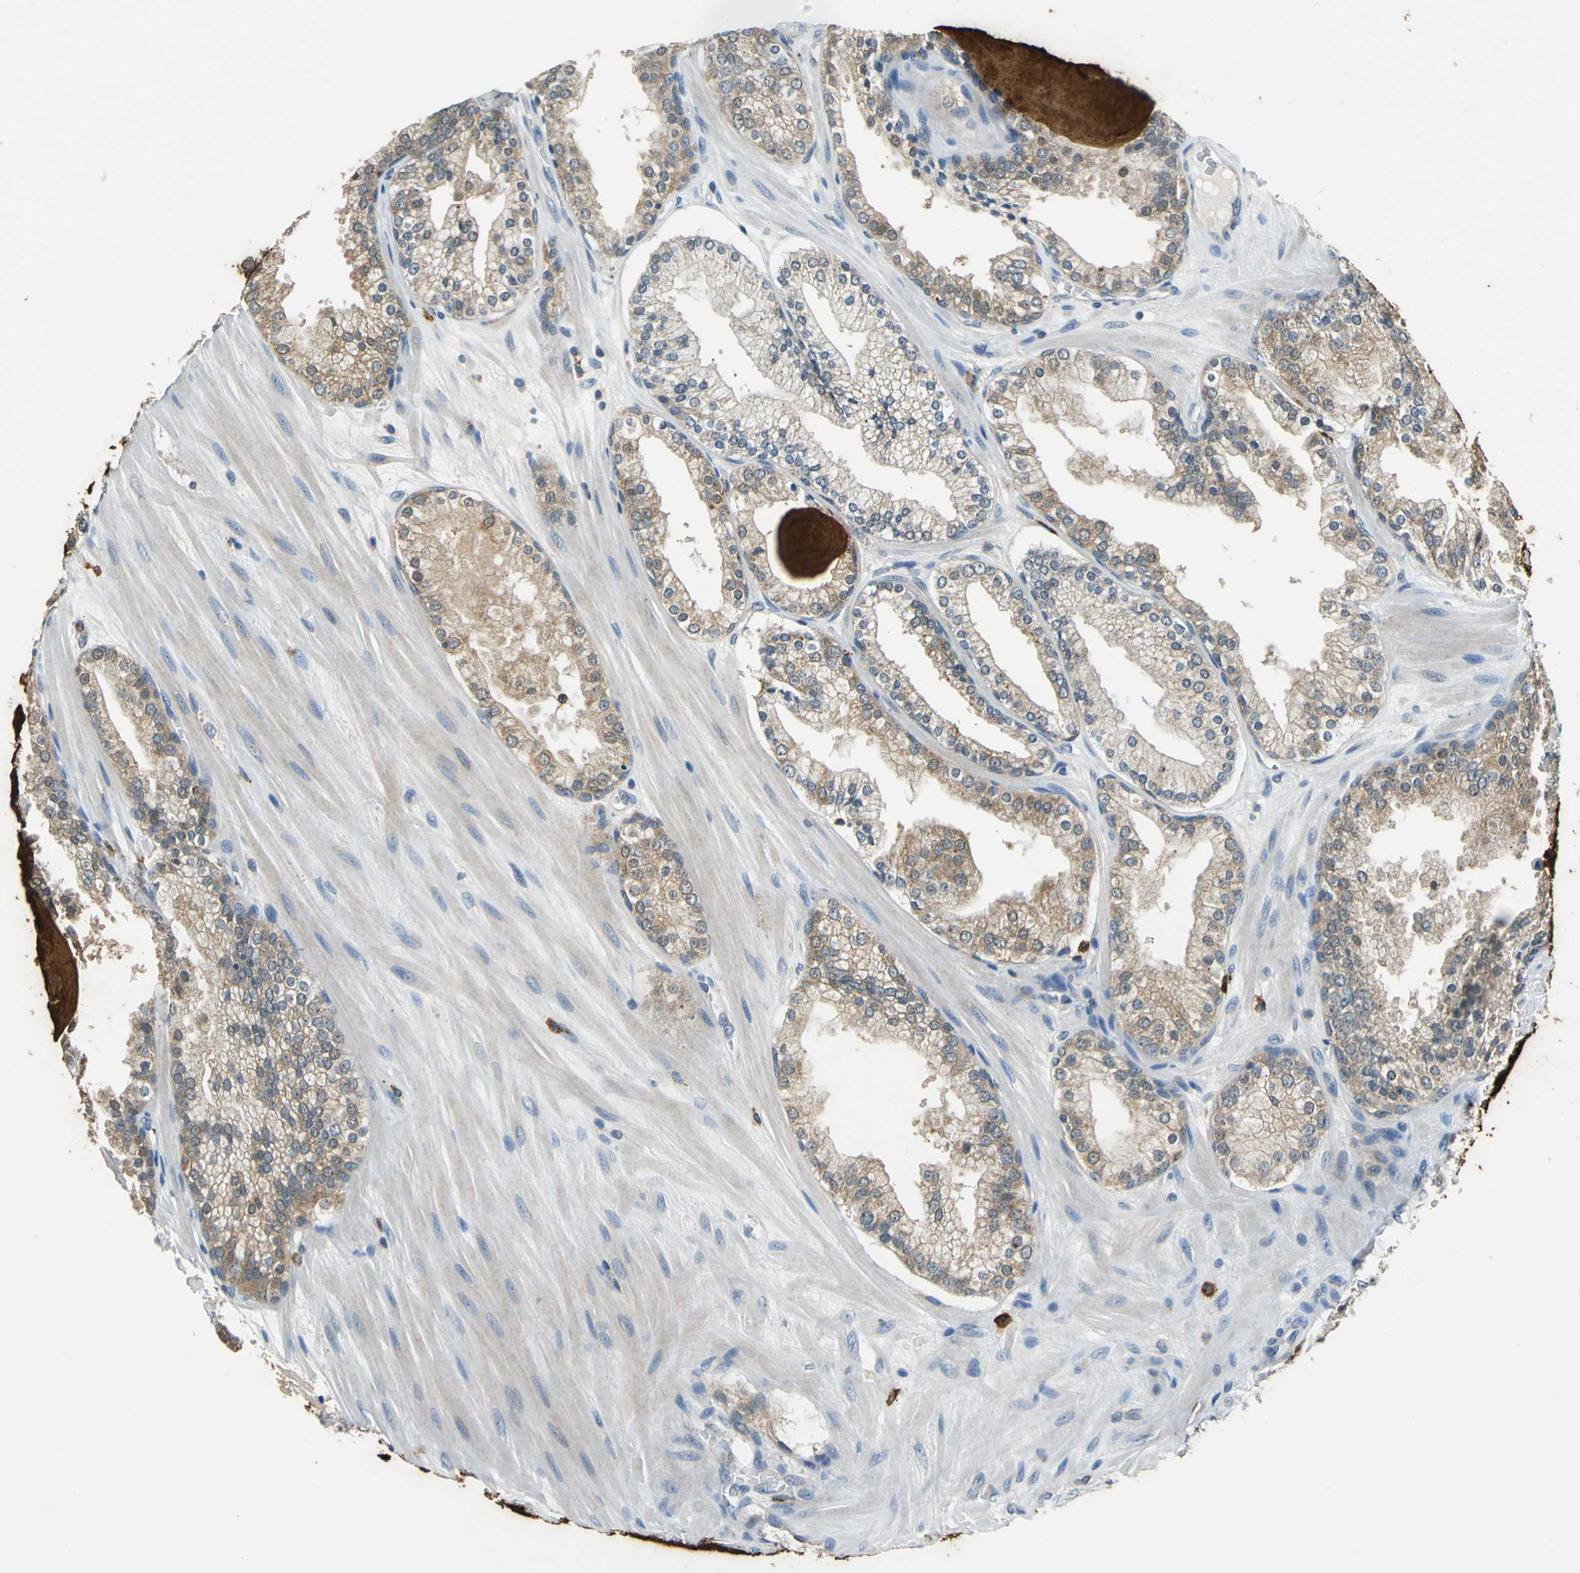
{"staining": {"intensity": "weak", "quantity": ">75%", "location": "cytoplasmic/membranous"}, "tissue": "prostate cancer", "cell_type": "Tumor cells", "image_type": "cancer", "snomed": [{"axis": "morphology", "description": "Adenocarcinoma, High grade"}, {"axis": "topography", "description": "Prostate"}], "caption": "Immunohistochemical staining of human prostate cancer shows low levels of weak cytoplasmic/membranous protein positivity in about >75% of tumor cells. Nuclei are stained in blue.", "gene": "CPA3", "patient": {"sex": "male", "age": 68}}